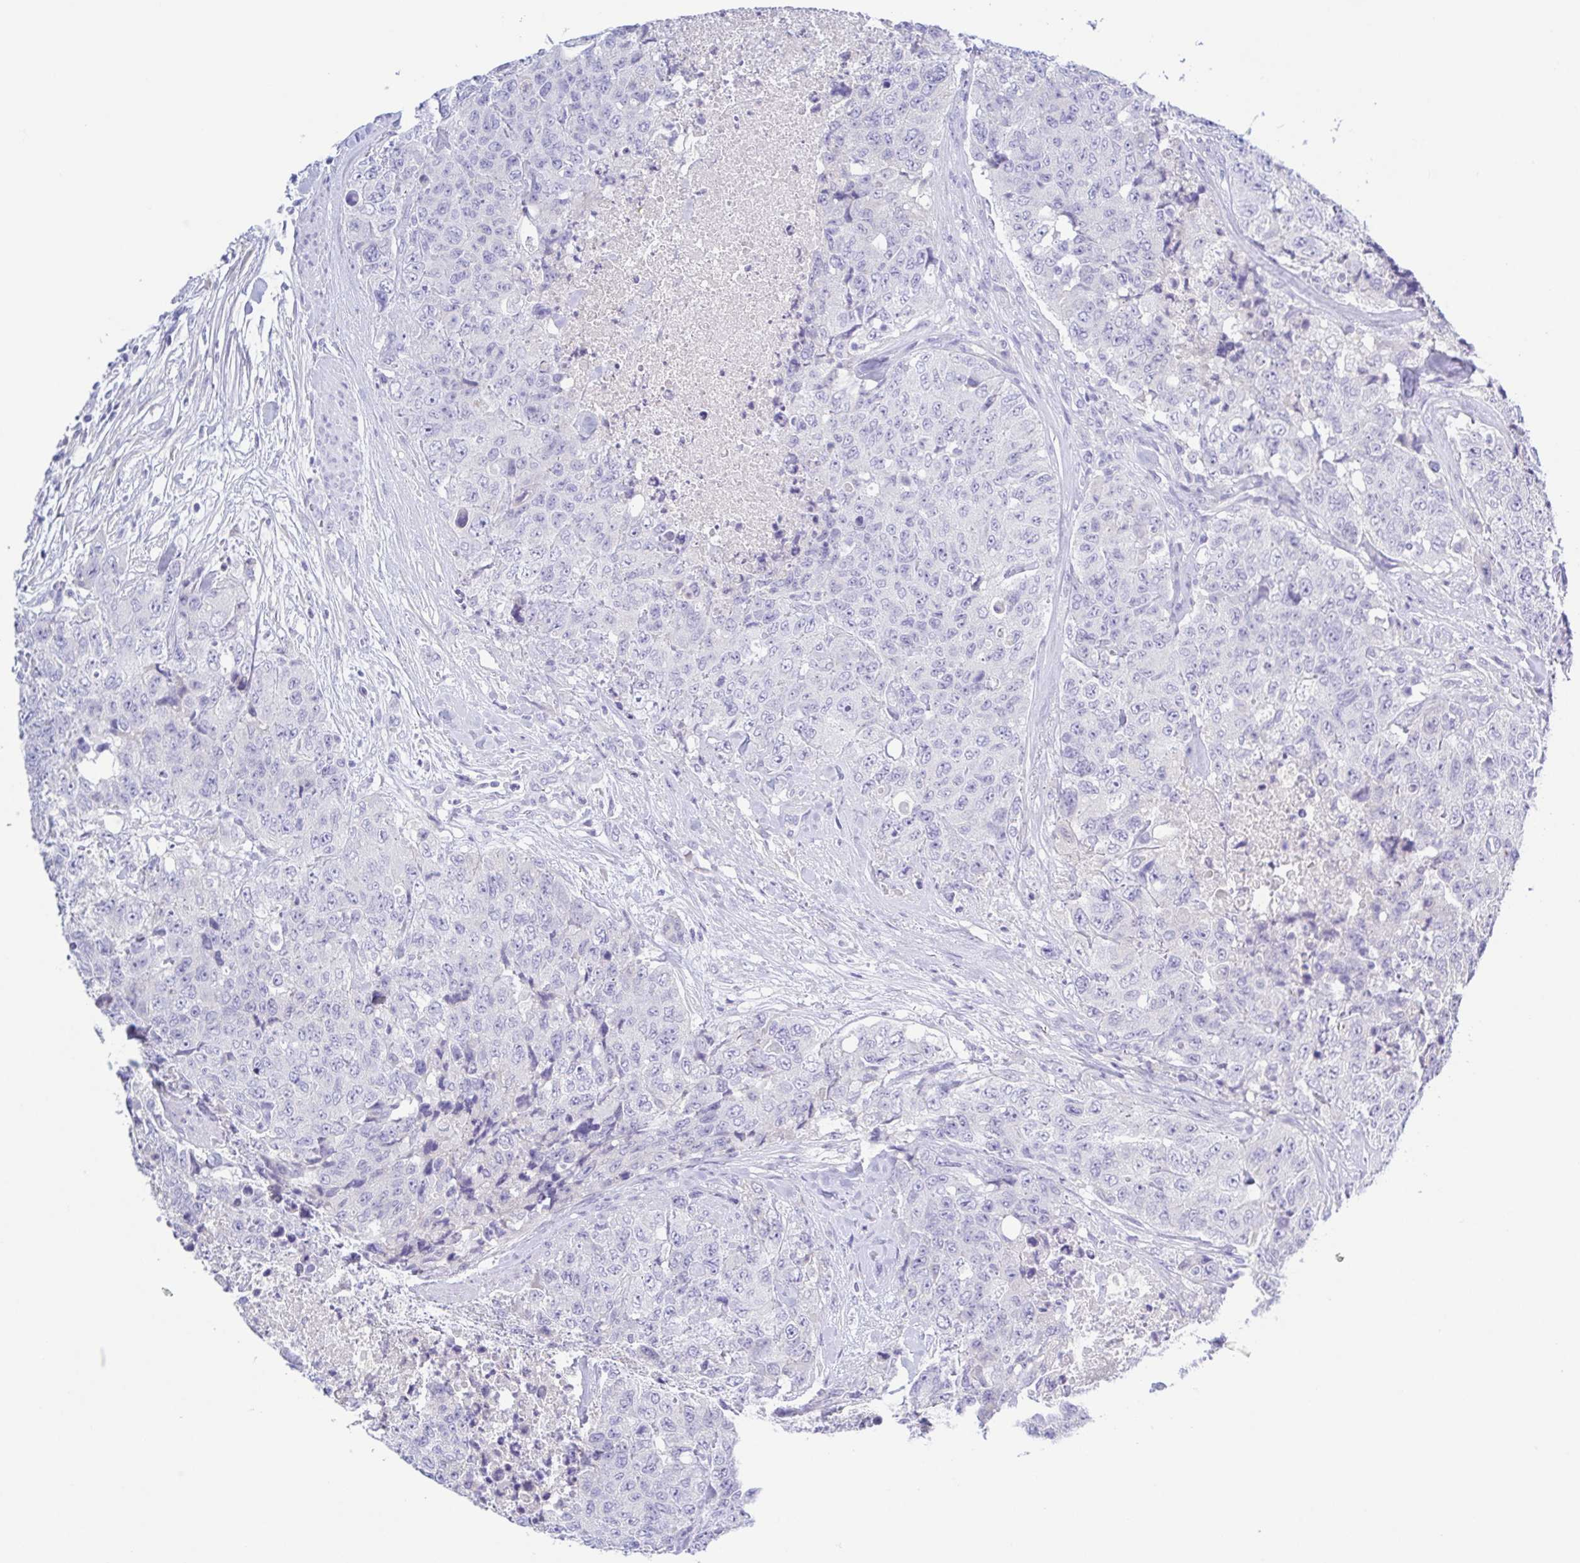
{"staining": {"intensity": "negative", "quantity": "none", "location": "none"}, "tissue": "urothelial cancer", "cell_type": "Tumor cells", "image_type": "cancer", "snomed": [{"axis": "morphology", "description": "Urothelial carcinoma, High grade"}, {"axis": "topography", "description": "Urinary bladder"}], "caption": "An immunohistochemistry photomicrograph of urothelial cancer is shown. There is no staining in tumor cells of urothelial cancer.", "gene": "A1BG", "patient": {"sex": "female", "age": 78}}